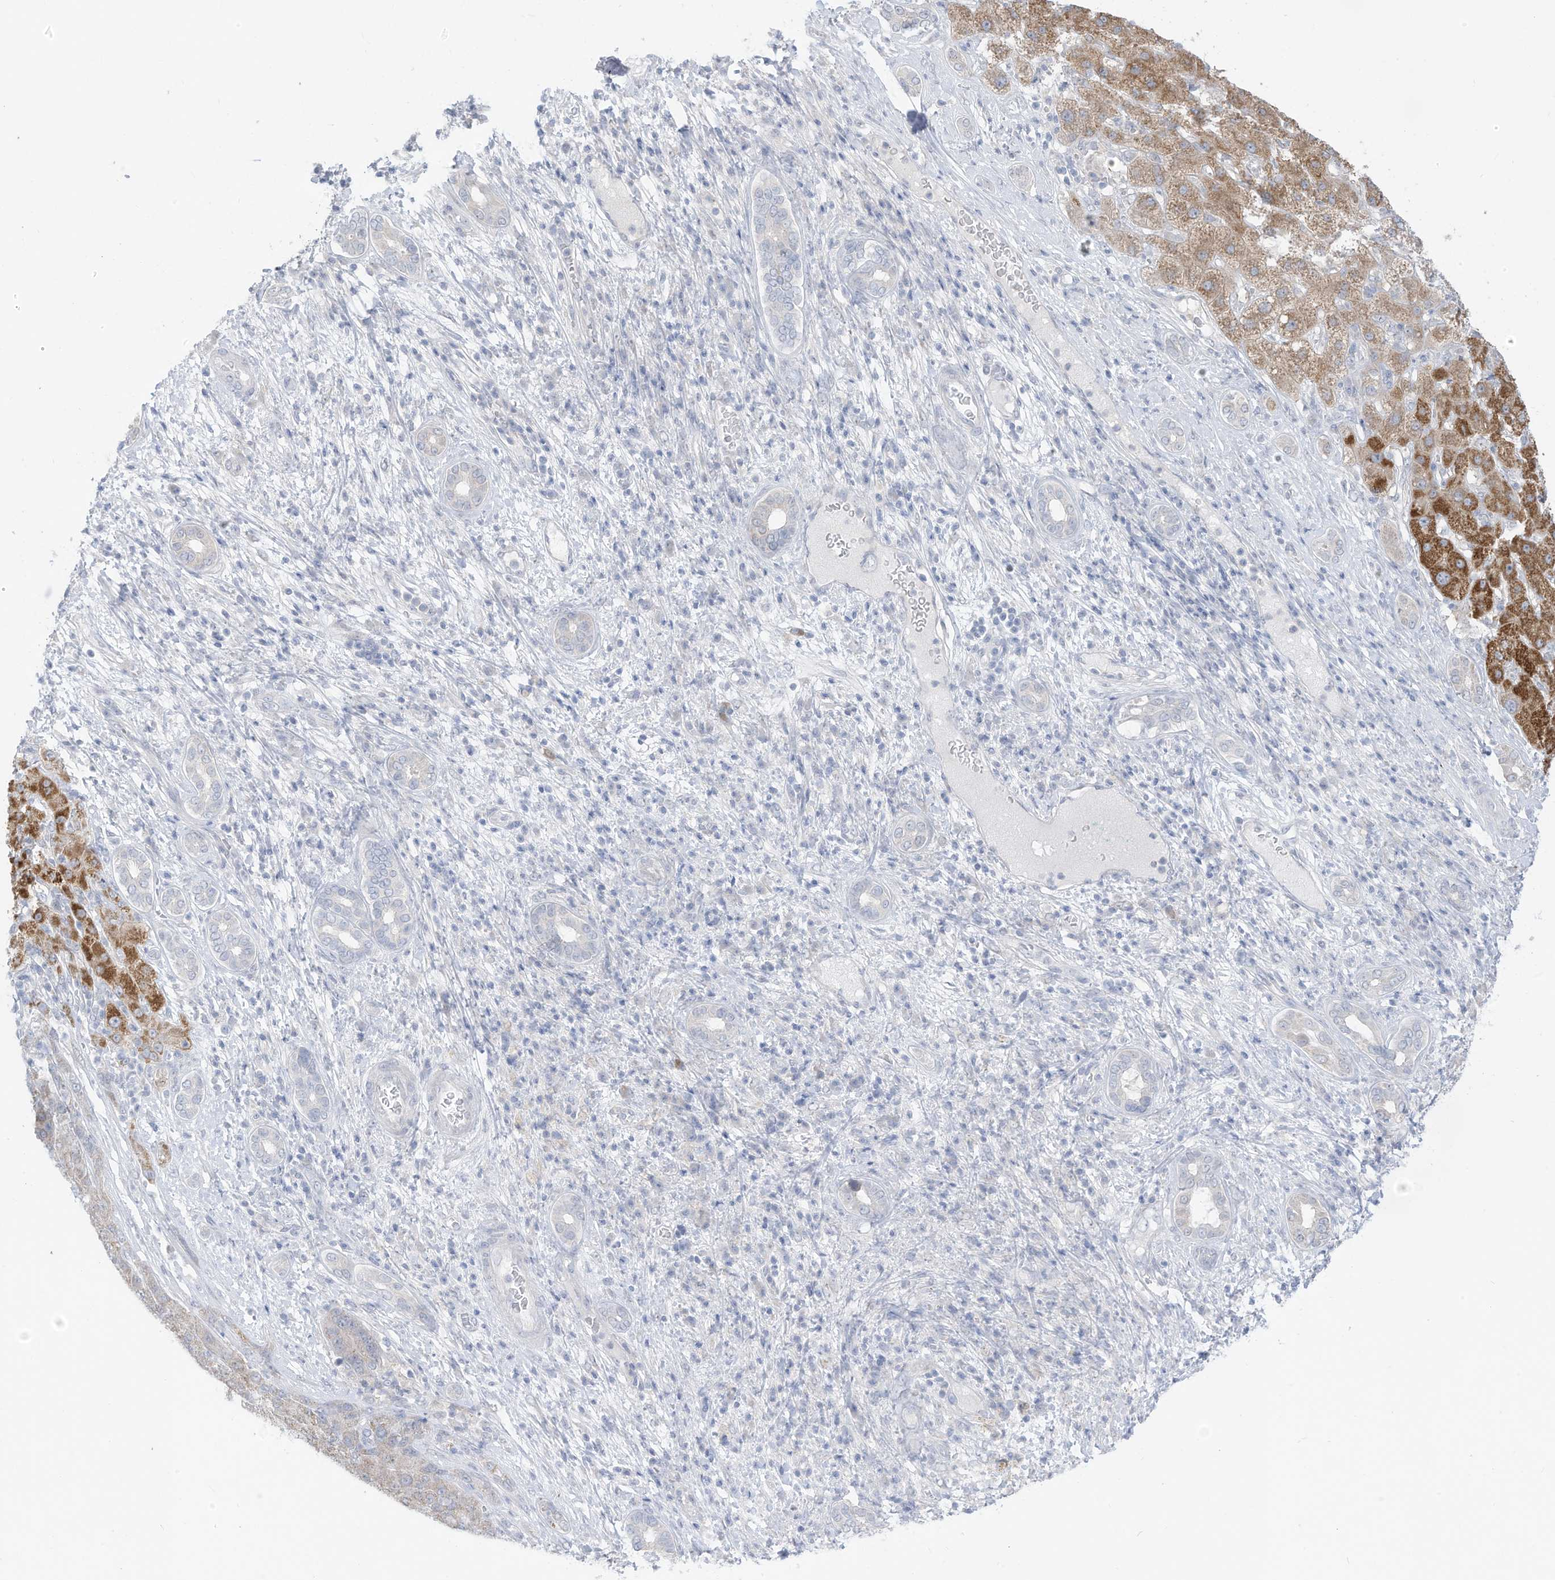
{"staining": {"intensity": "moderate", "quantity": "<25%", "location": "cytoplasmic/membranous"}, "tissue": "liver cancer", "cell_type": "Tumor cells", "image_type": "cancer", "snomed": [{"axis": "morphology", "description": "Carcinoma, Hepatocellular, NOS"}, {"axis": "topography", "description": "Liver"}], "caption": "An immunohistochemistry histopathology image of neoplastic tissue is shown. Protein staining in brown shows moderate cytoplasmic/membranous positivity in hepatocellular carcinoma (liver) within tumor cells.", "gene": "OGT", "patient": {"sex": "male", "age": 65}}